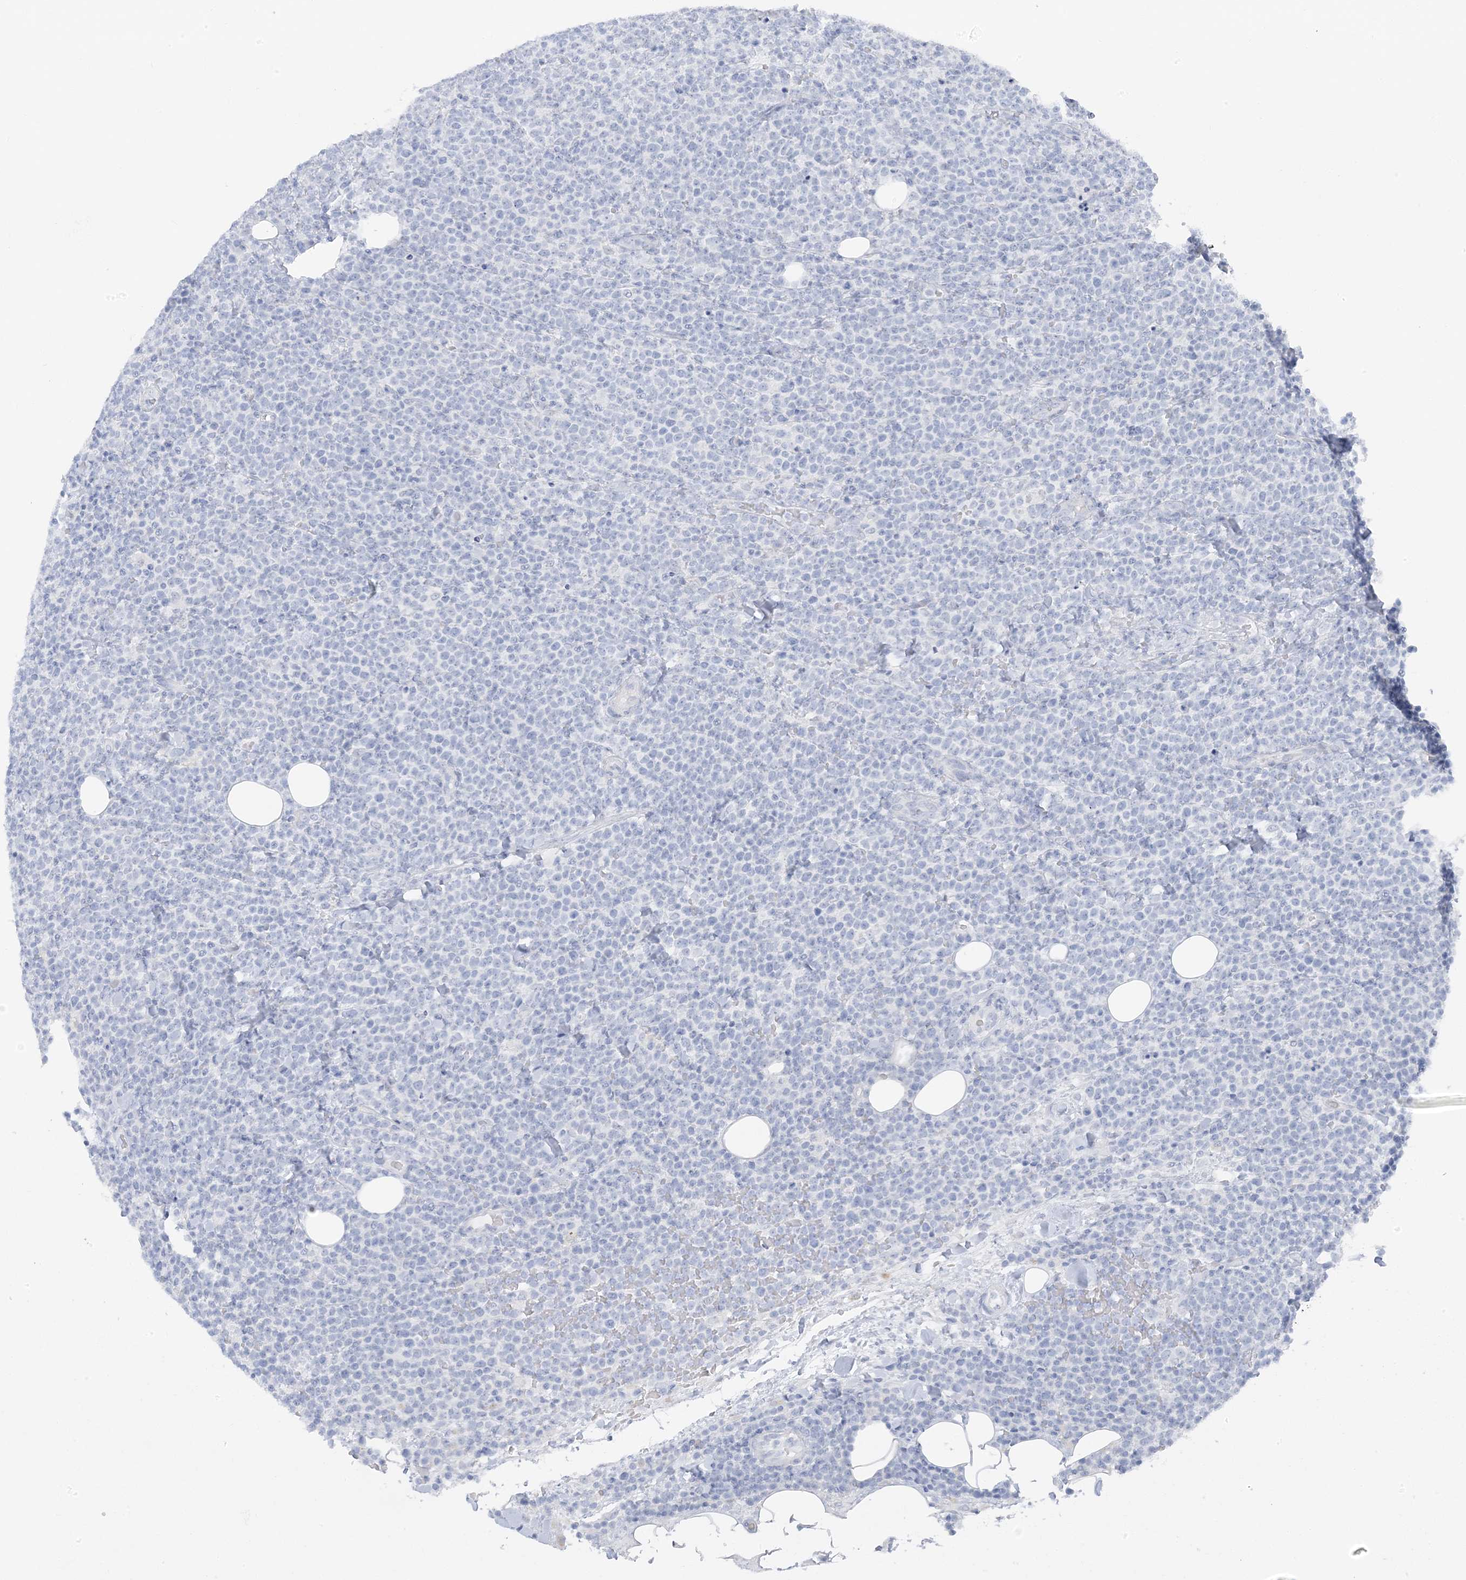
{"staining": {"intensity": "negative", "quantity": "none", "location": "none"}, "tissue": "lymphoma", "cell_type": "Tumor cells", "image_type": "cancer", "snomed": [{"axis": "morphology", "description": "Malignant lymphoma, non-Hodgkin's type, High grade"}, {"axis": "topography", "description": "Lymph node"}], "caption": "This is an immunohistochemistry (IHC) histopathology image of lymphoma. There is no staining in tumor cells.", "gene": "ZFP64", "patient": {"sex": "male", "age": 61}}